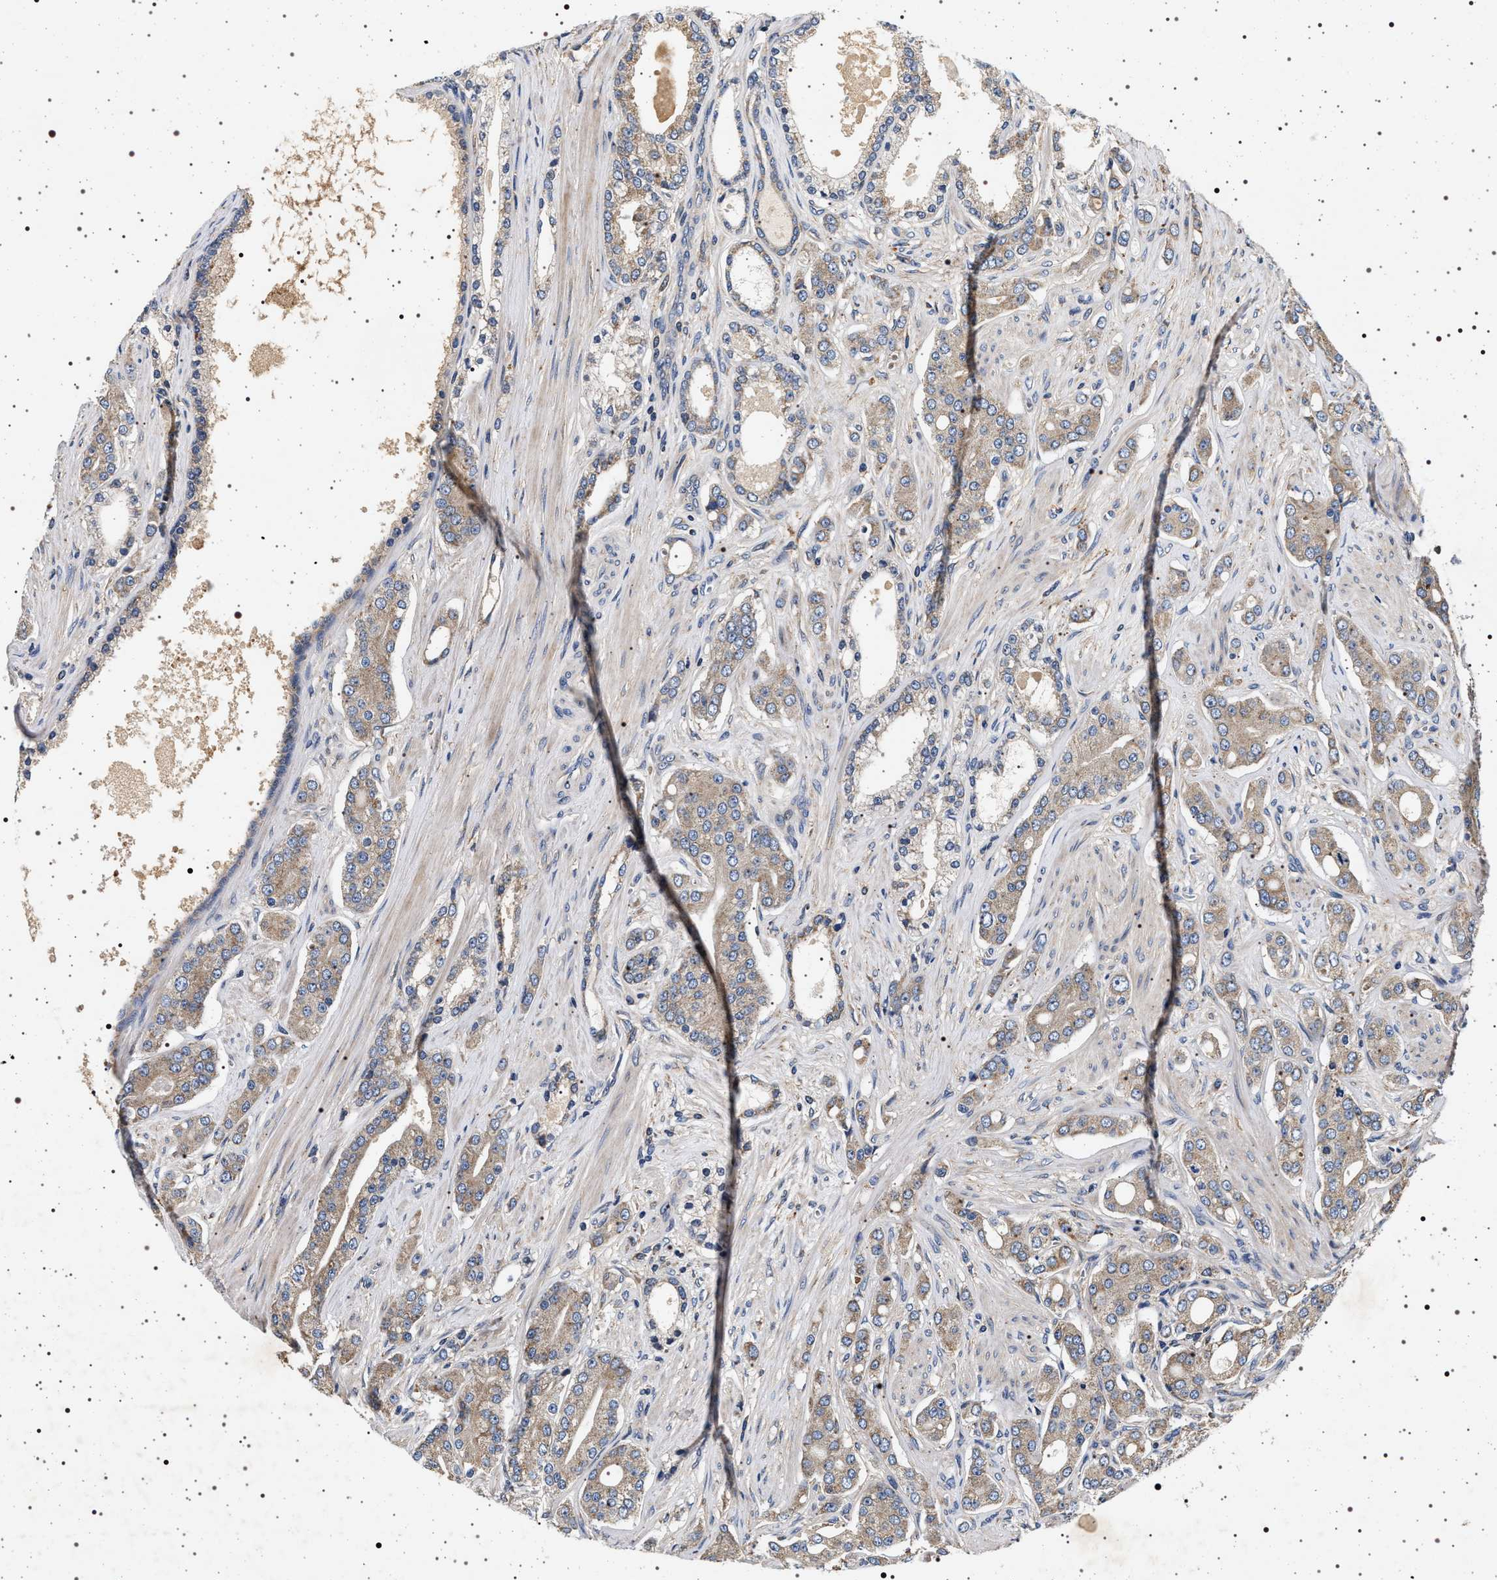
{"staining": {"intensity": "weak", "quantity": ">75%", "location": "cytoplasmic/membranous"}, "tissue": "prostate cancer", "cell_type": "Tumor cells", "image_type": "cancer", "snomed": [{"axis": "morphology", "description": "Adenocarcinoma, High grade"}, {"axis": "topography", "description": "Prostate"}], "caption": "Protein staining exhibits weak cytoplasmic/membranous expression in about >75% of tumor cells in prostate adenocarcinoma (high-grade). (DAB (3,3'-diaminobenzidine) = brown stain, brightfield microscopy at high magnification).", "gene": "DCBLD2", "patient": {"sex": "male", "age": 71}}